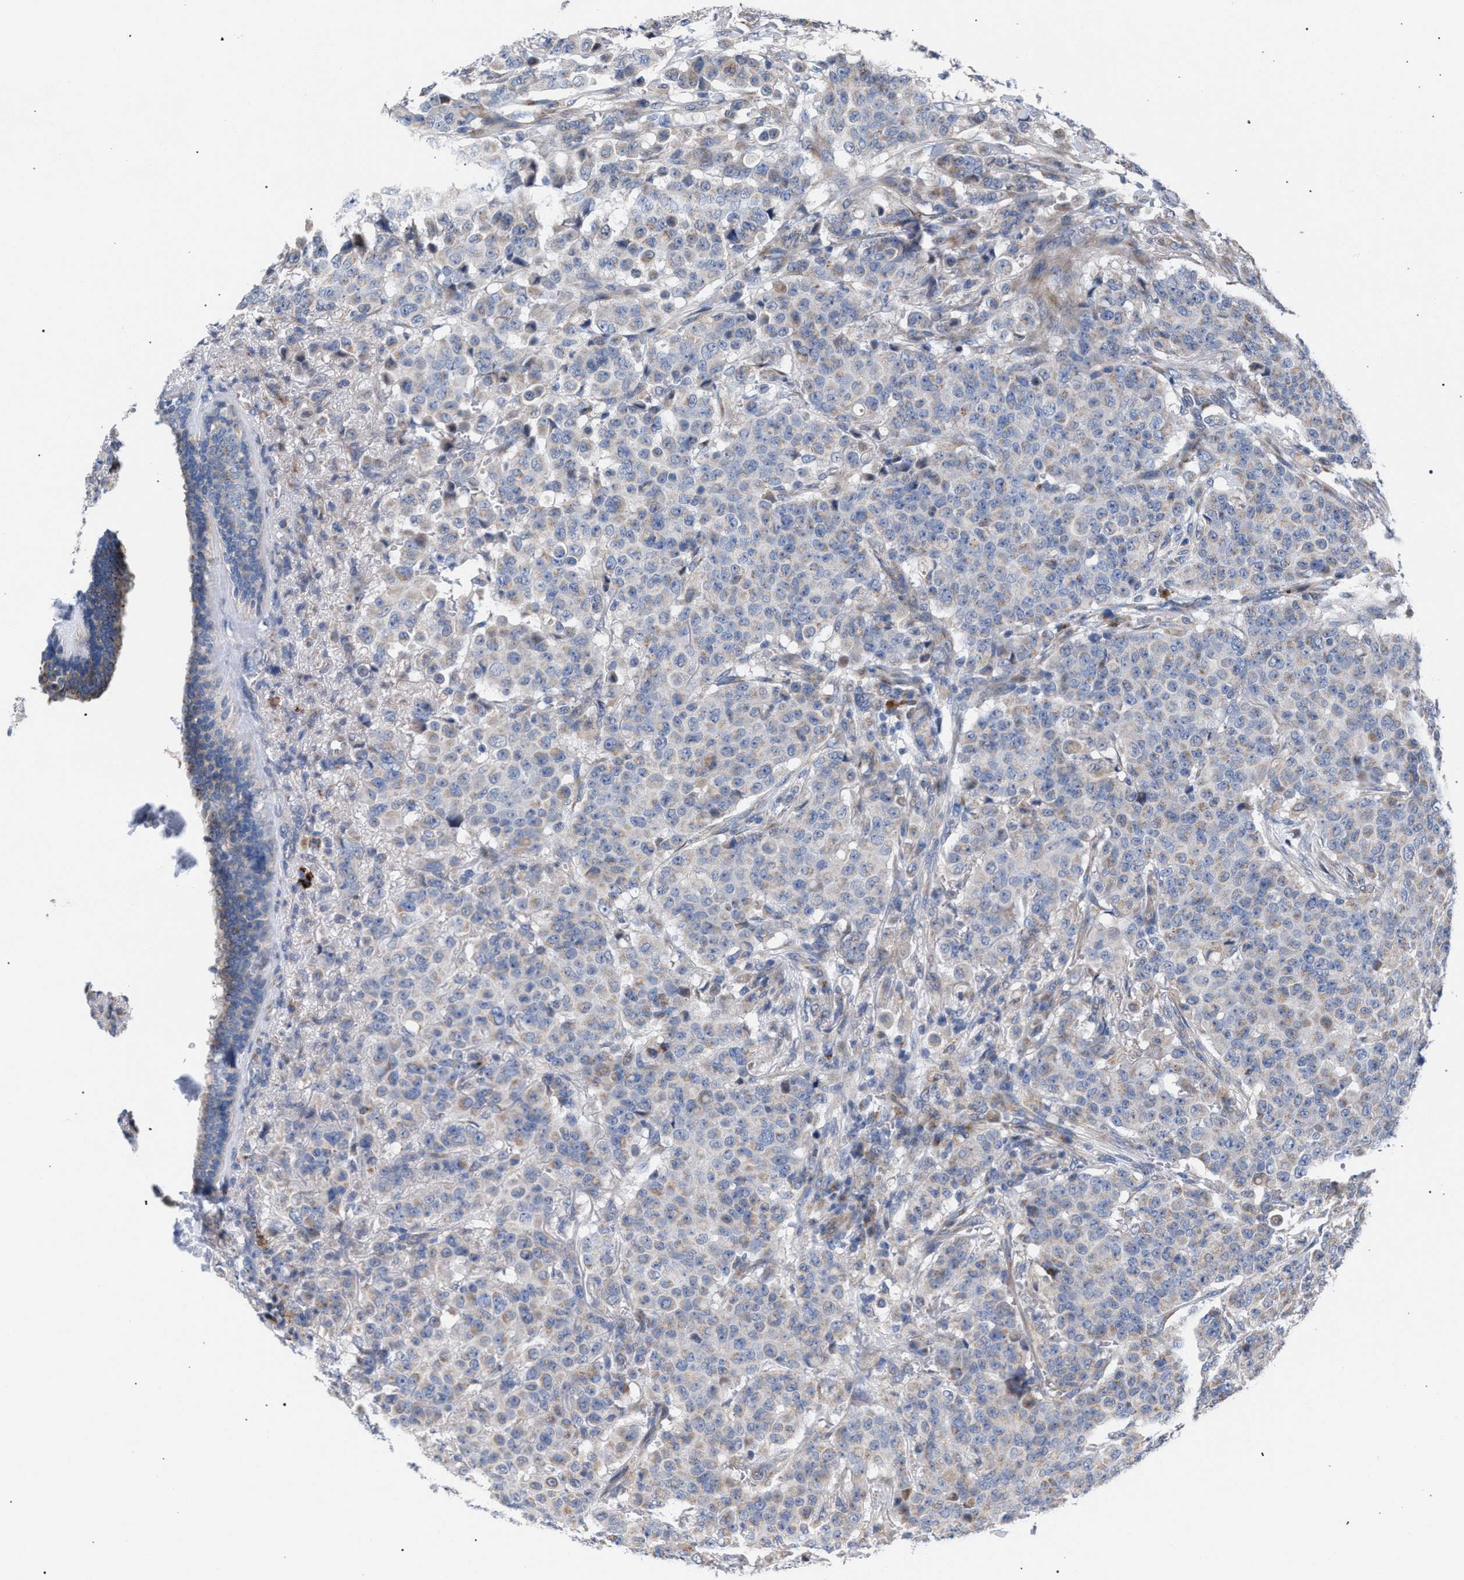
{"staining": {"intensity": "weak", "quantity": "<25%", "location": "cytoplasmic/membranous"}, "tissue": "breast cancer", "cell_type": "Tumor cells", "image_type": "cancer", "snomed": [{"axis": "morphology", "description": "Duct carcinoma"}, {"axis": "topography", "description": "Breast"}], "caption": "Immunohistochemistry (IHC) of breast cancer (infiltrating ductal carcinoma) exhibits no positivity in tumor cells.", "gene": "RNF135", "patient": {"sex": "female", "age": 40}}